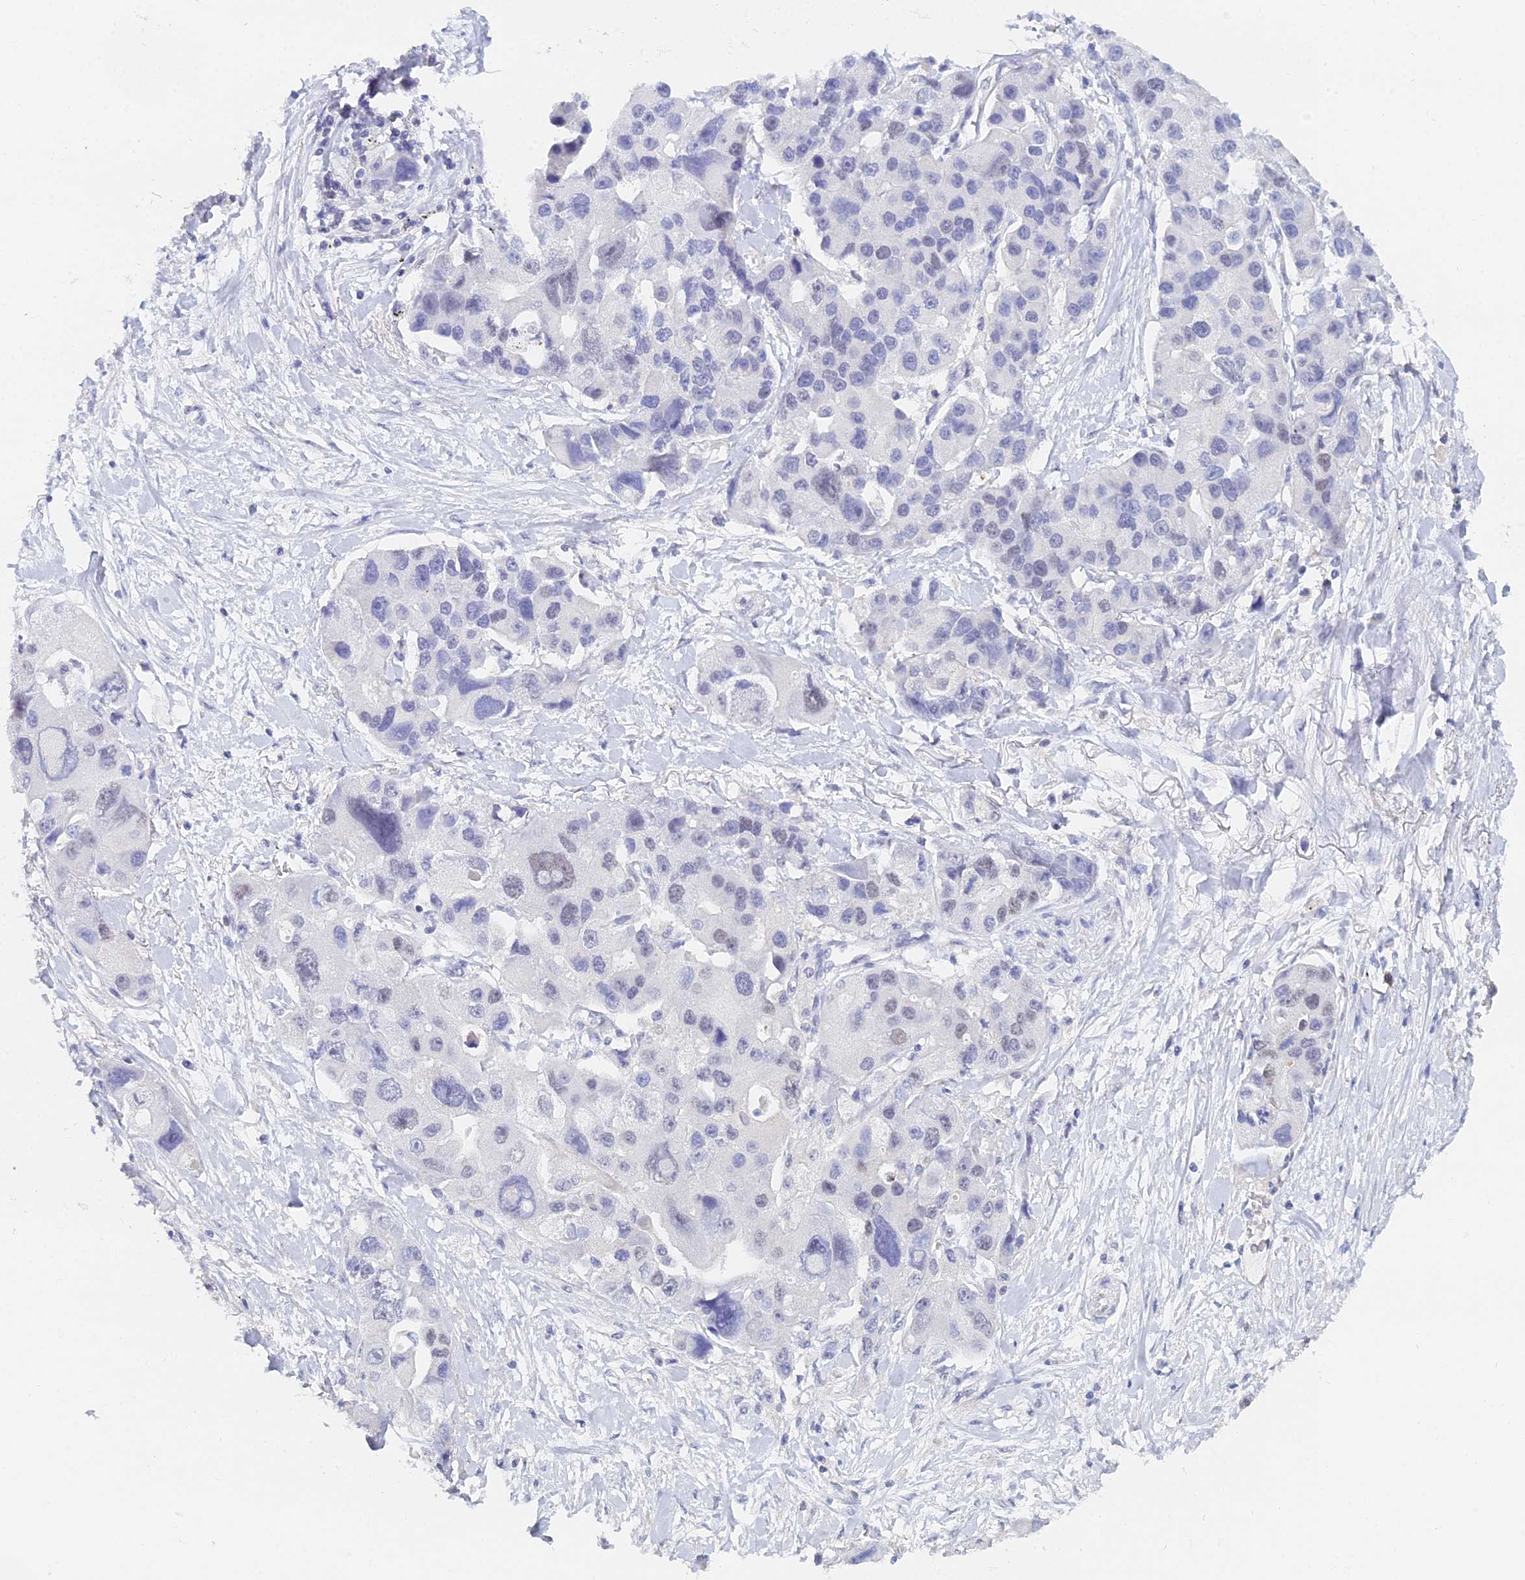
{"staining": {"intensity": "negative", "quantity": "none", "location": "none"}, "tissue": "lung cancer", "cell_type": "Tumor cells", "image_type": "cancer", "snomed": [{"axis": "morphology", "description": "Adenocarcinoma, NOS"}, {"axis": "topography", "description": "Lung"}], "caption": "The immunohistochemistry image has no significant positivity in tumor cells of lung adenocarcinoma tissue.", "gene": "MCM2", "patient": {"sex": "female", "age": 54}}